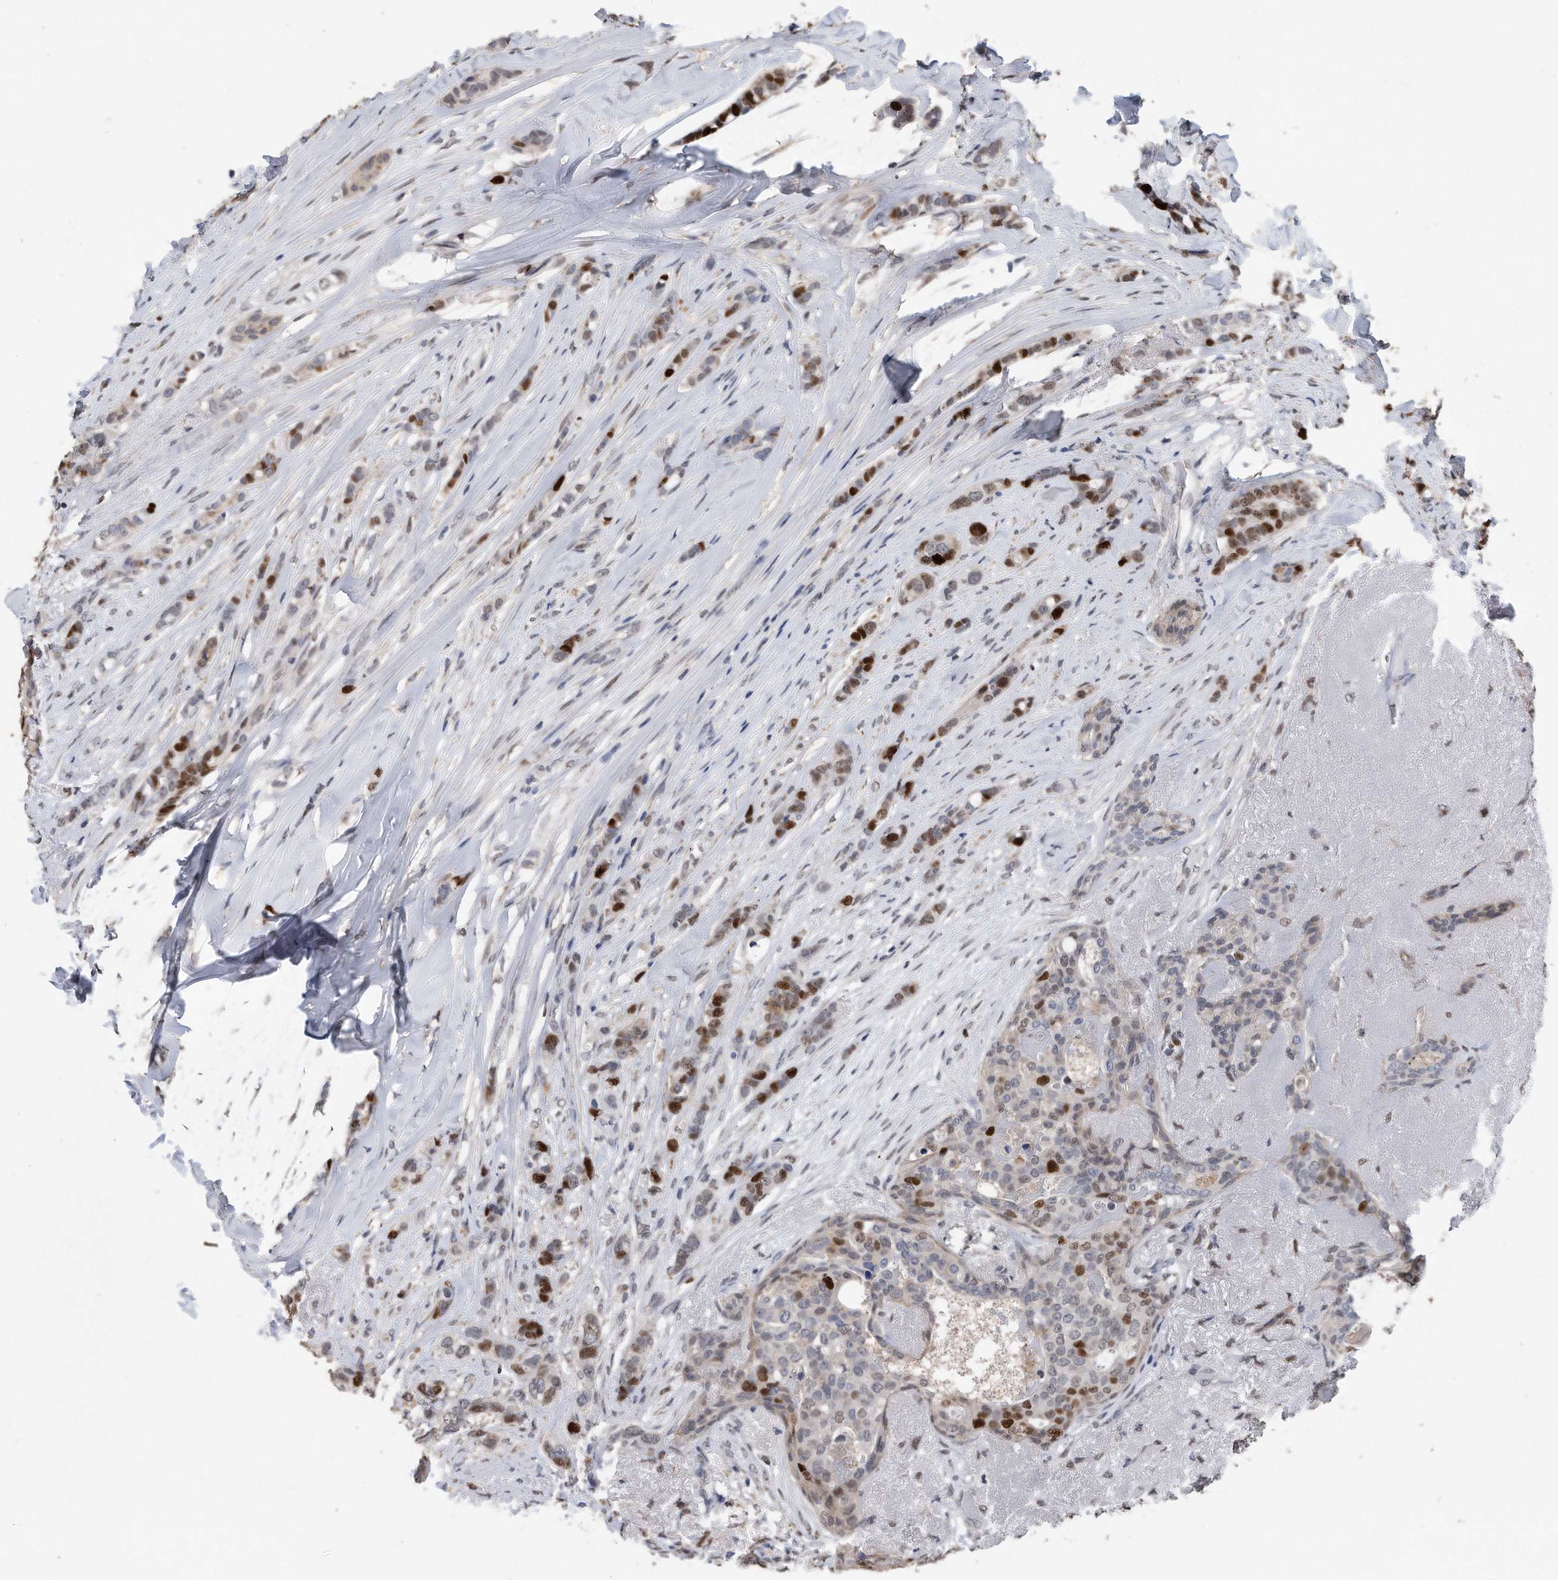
{"staining": {"intensity": "strong", "quantity": "25%-75%", "location": "nuclear"}, "tissue": "breast cancer", "cell_type": "Tumor cells", "image_type": "cancer", "snomed": [{"axis": "morphology", "description": "Lobular carcinoma"}, {"axis": "topography", "description": "Breast"}], "caption": "Immunohistochemistry (DAB) staining of breast cancer reveals strong nuclear protein positivity in about 25%-75% of tumor cells.", "gene": "PCNA", "patient": {"sex": "female", "age": 51}}